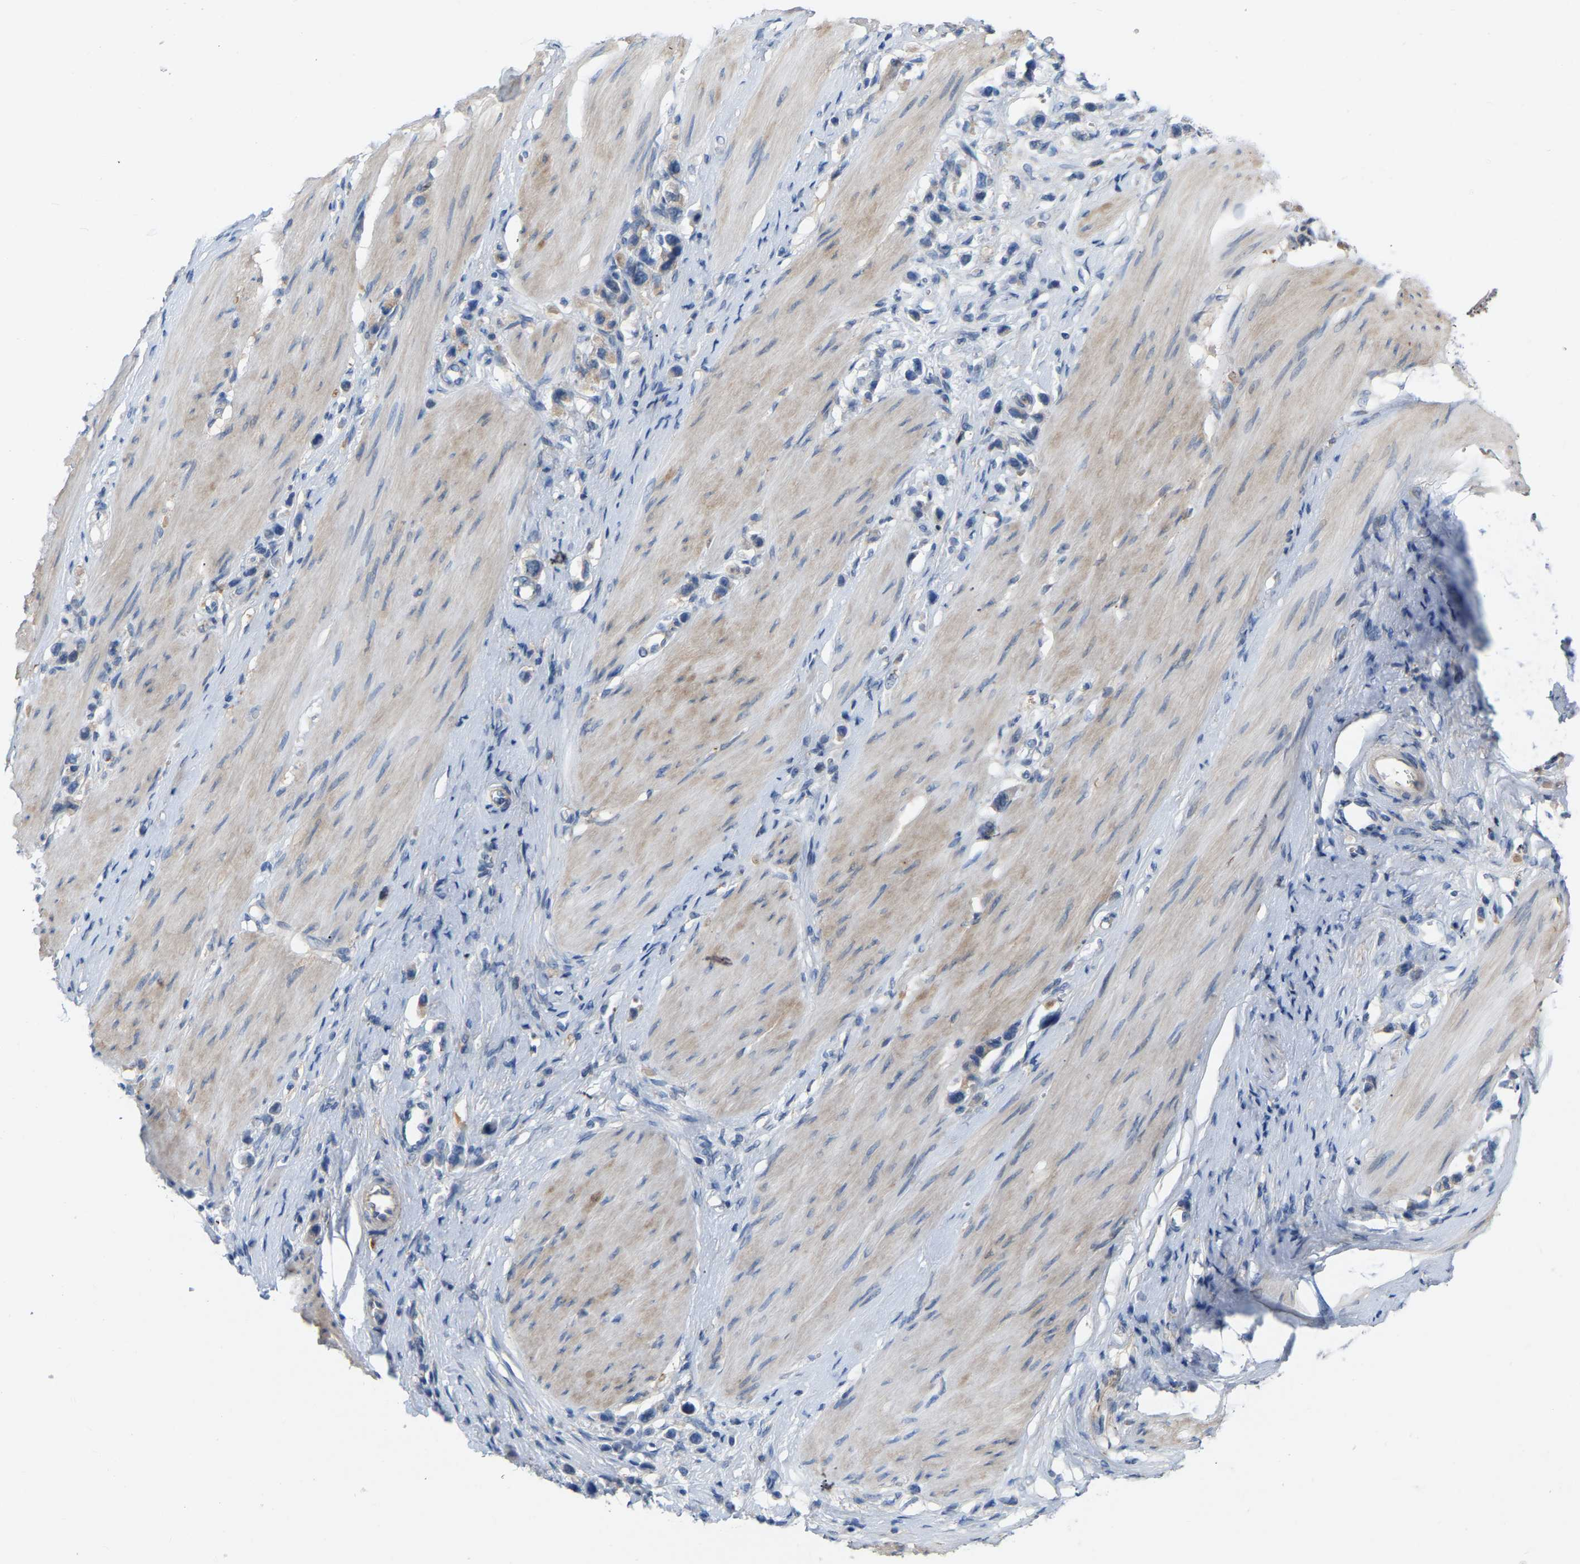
{"staining": {"intensity": "weak", "quantity": "<25%", "location": "cytoplasmic/membranous"}, "tissue": "stomach cancer", "cell_type": "Tumor cells", "image_type": "cancer", "snomed": [{"axis": "morphology", "description": "Adenocarcinoma, NOS"}, {"axis": "topography", "description": "Stomach"}], "caption": "Immunohistochemical staining of human stomach cancer shows no significant staining in tumor cells.", "gene": "ABTB2", "patient": {"sex": "female", "age": 65}}